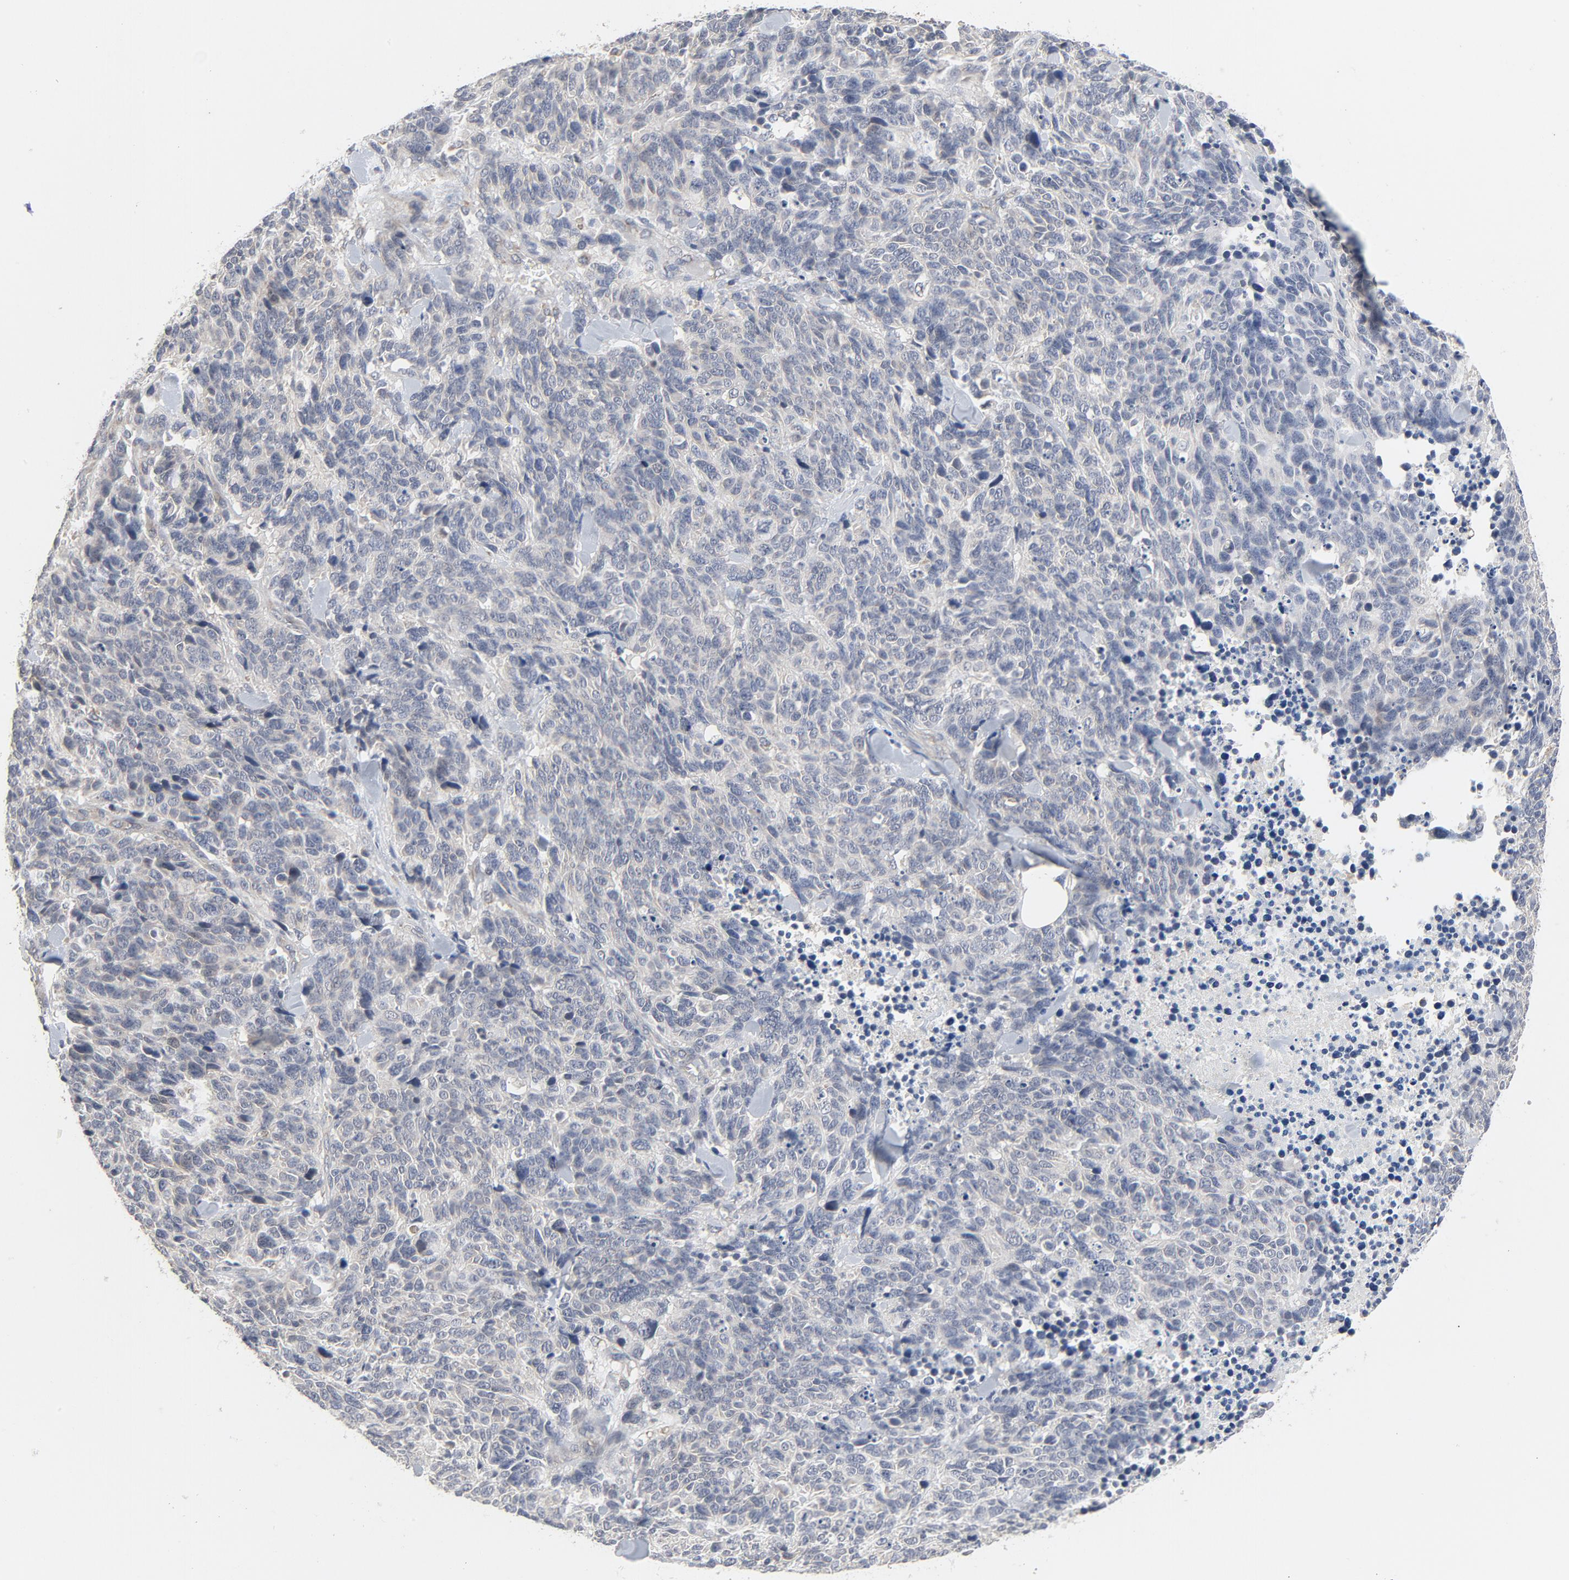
{"staining": {"intensity": "negative", "quantity": "none", "location": "none"}, "tissue": "lung cancer", "cell_type": "Tumor cells", "image_type": "cancer", "snomed": [{"axis": "morphology", "description": "Neoplasm, malignant, NOS"}, {"axis": "topography", "description": "Lung"}], "caption": "Tumor cells show no significant protein expression in lung cancer. The staining is performed using DAB brown chromogen with nuclei counter-stained in using hematoxylin.", "gene": "C14orf119", "patient": {"sex": "female", "age": 58}}